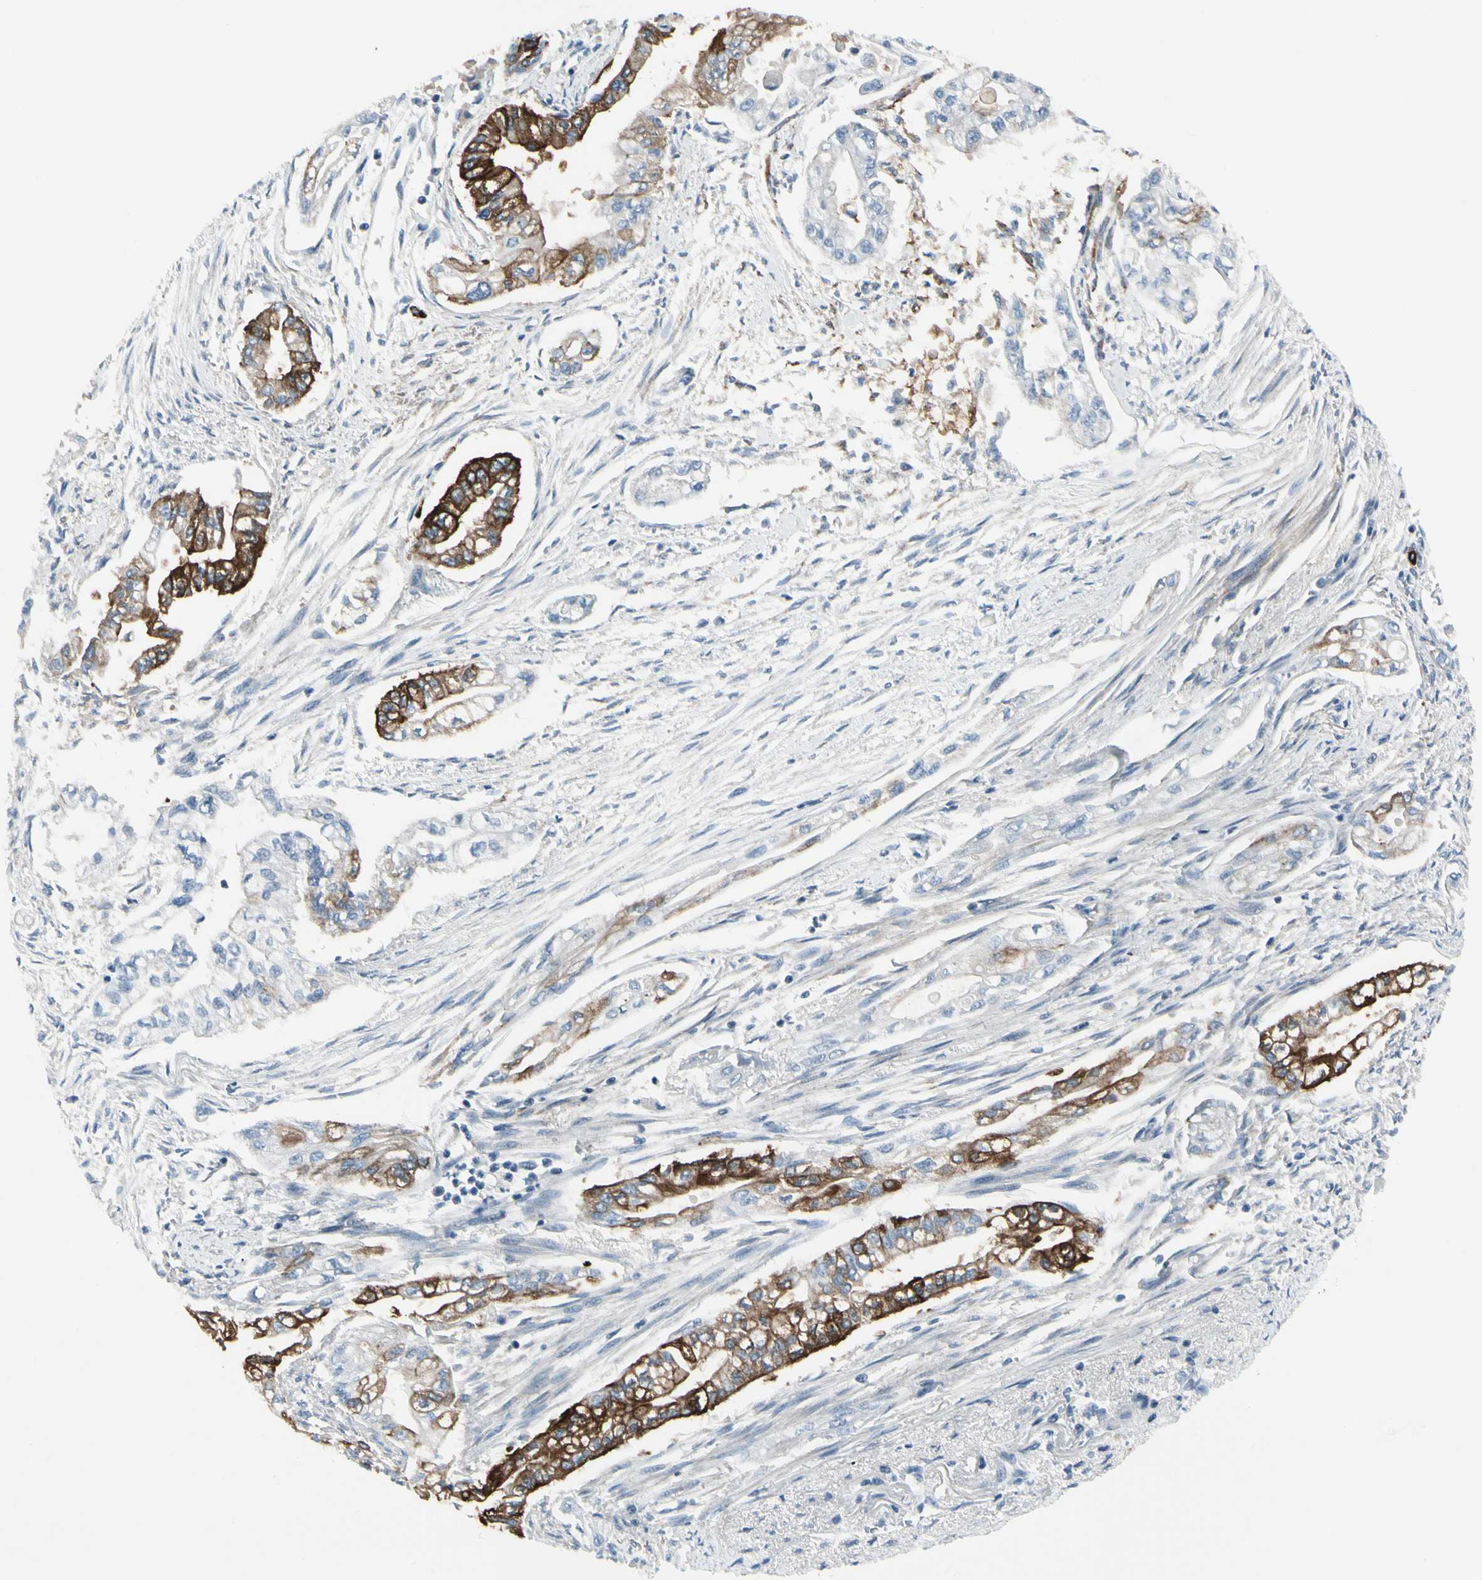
{"staining": {"intensity": "strong", "quantity": "25%-75%", "location": "cytoplasmic/membranous"}, "tissue": "pancreatic cancer", "cell_type": "Tumor cells", "image_type": "cancer", "snomed": [{"axis": "morphology", "description": "Normal tissue, NOS"}, {"axis": "topography", "description": "Pancreas"}], "caption": "Pancreatic cancer stained for a protein (brown) exhibits strong cytoplasmic/membranous positive staining in approximately 25%-75% of tumor cells.", "gene": "PIGR", "patient": {"sex": "male", "age": 42}}